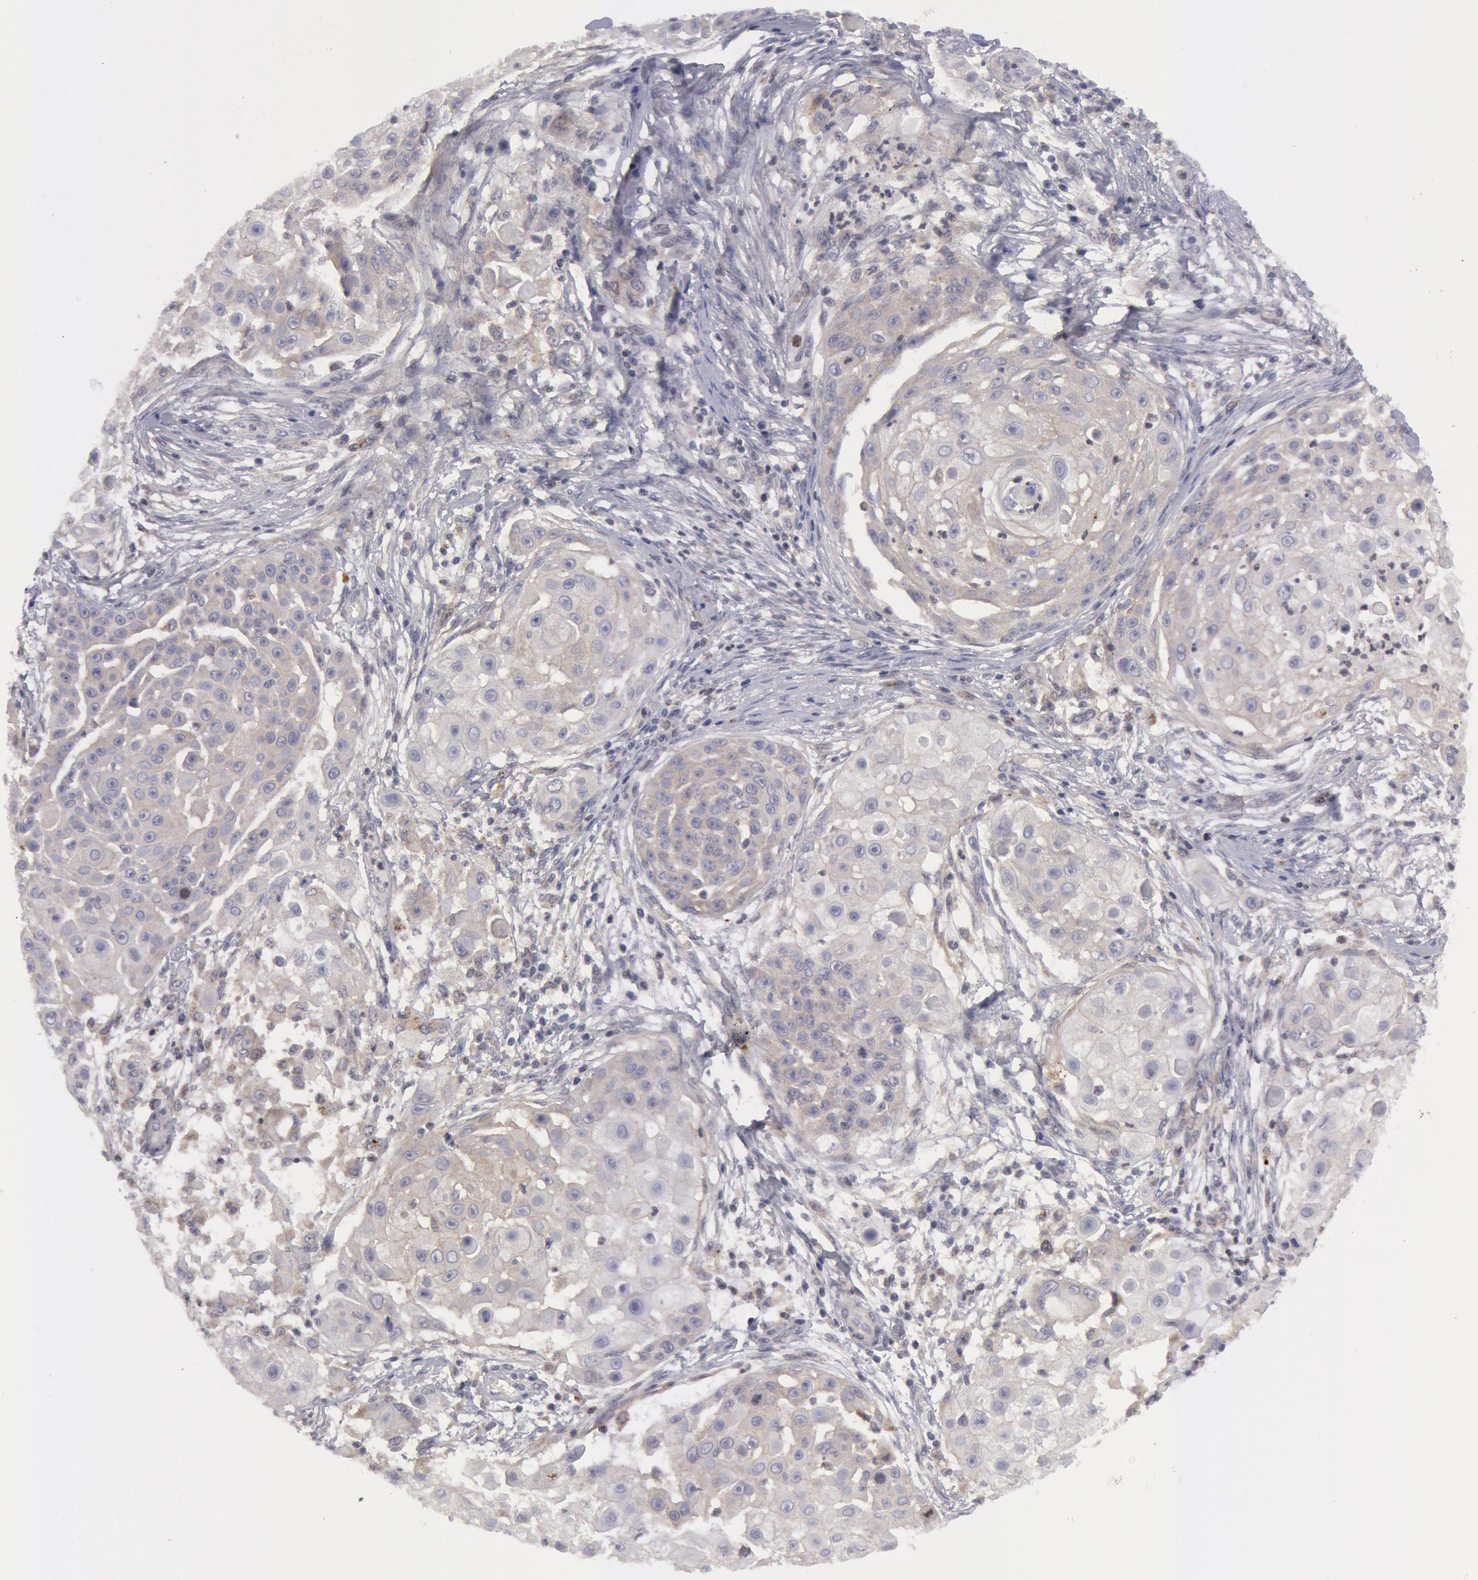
{"staining": {"intensity": "negative", "quantity": "none", "location": "none"}, "tissue": "skin cancer", "cell_type": "Tumor cells", "image_type": "cancer", "snomed": [{"axis": "morphology", "description": "Squamous cell carcinoma, NOS"}, {"axis": "topography", "description": "Skin"}], "caption": "This is a micrograph of immunohistochemistry (IHC) staining of skin cancer, which shows no expression in tumor cells.", "gene": "ERBB2", "patient": {"sex": "female", "age": 57}}